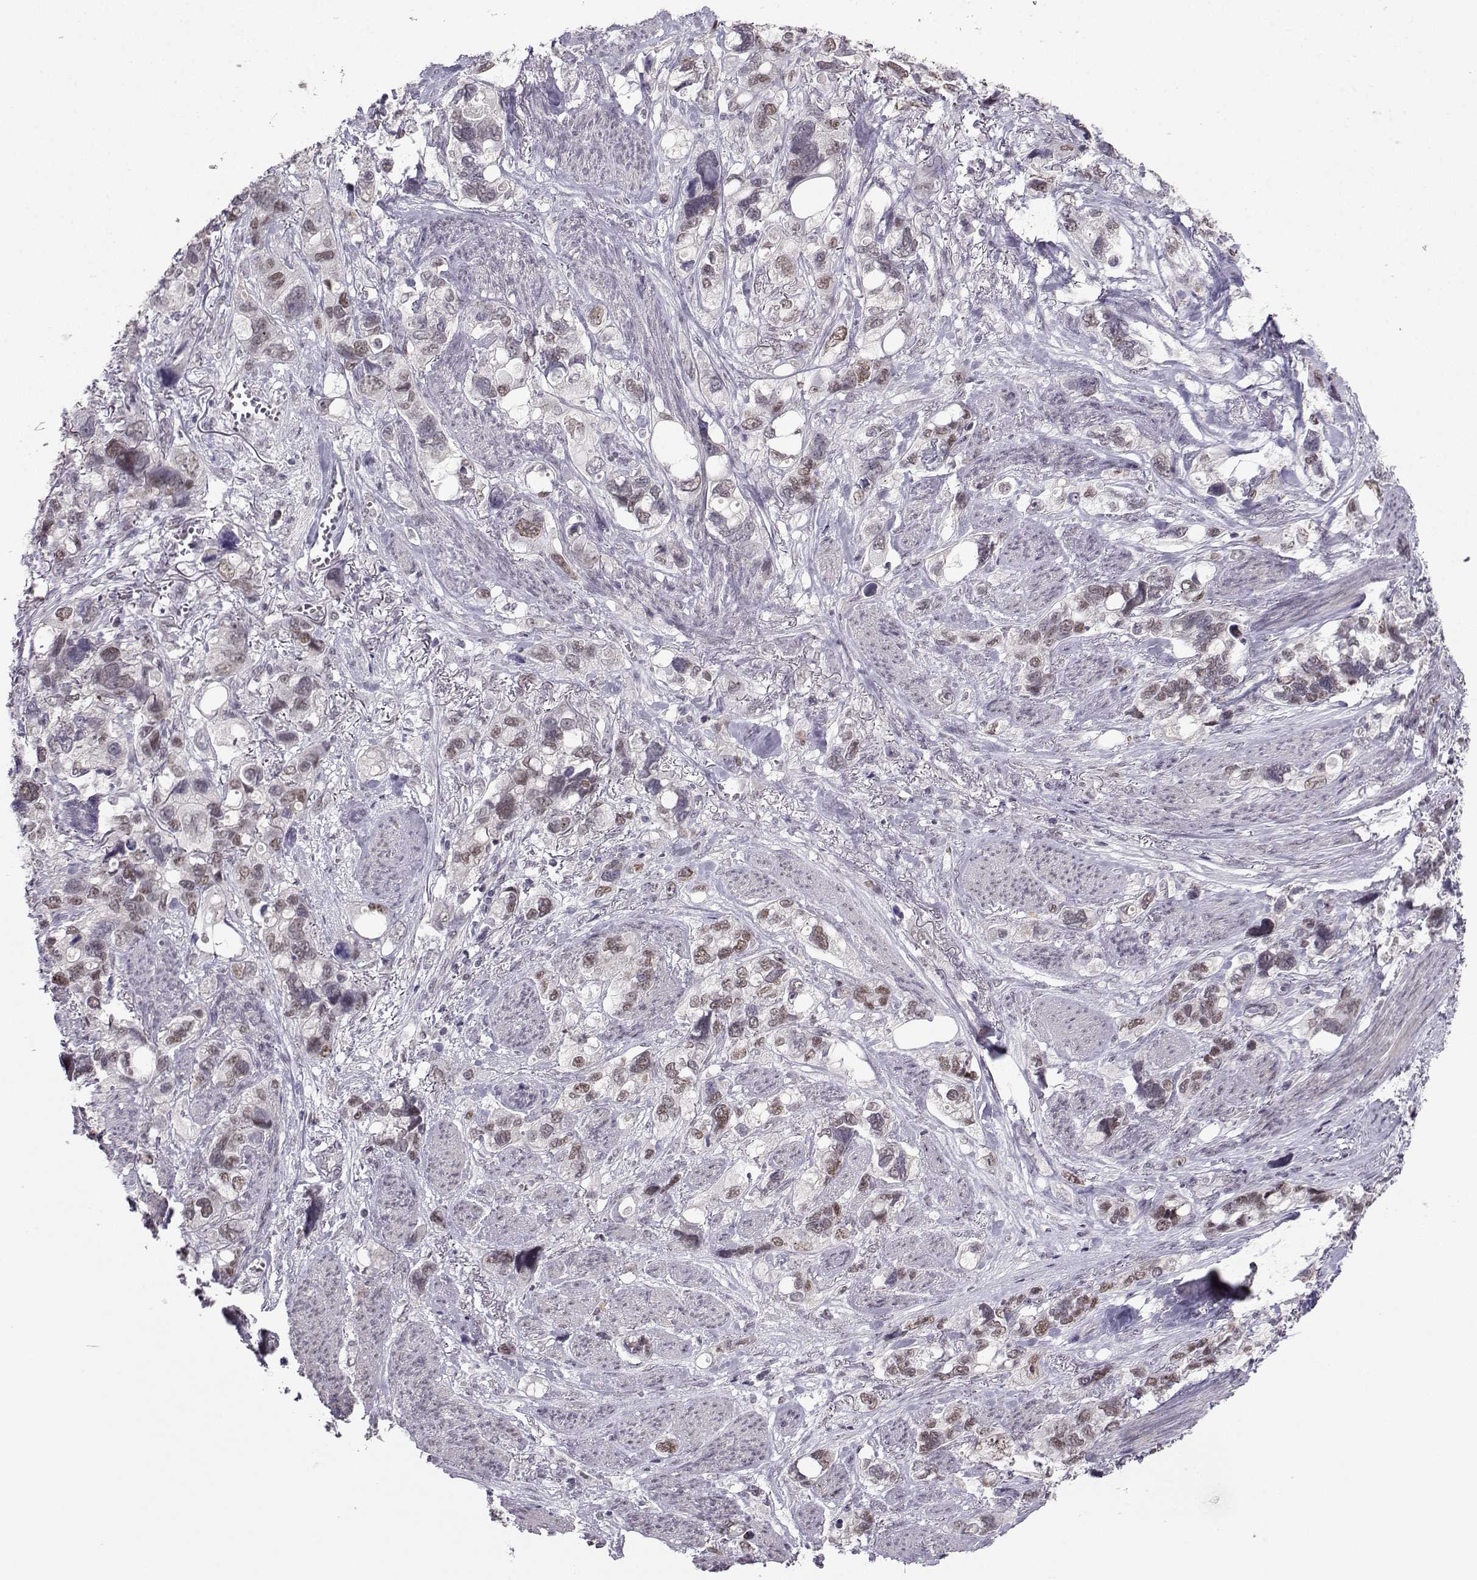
{"staining": {"intensity": "weak", "quantity": "25%-75%", "location": "nuclear"}, "tissue": "stomach cancer", "cell_type": "Tumor cells", "image_type": "cancer", "snomed": [{"axis": "morphology", "description": "Adenocarcinoma, NOS"}, {"axis": "topography", "description": "Stomach, upper"}], "caption": "High-magnification brightfield microscopy of stomach cancer (adenocarcinoma) stained with DAB (brown) and counterstained with hematoxylin (blue). tumor cells exhibit weak nuclear staining is present in about25%-75% of cells. (DAB (3,3'-diaminobenzidine) = brown stain, brightfield microscopy at high magnification).", "gene": "LIN28A", "patient": {"sex": "female", "age": 81}}